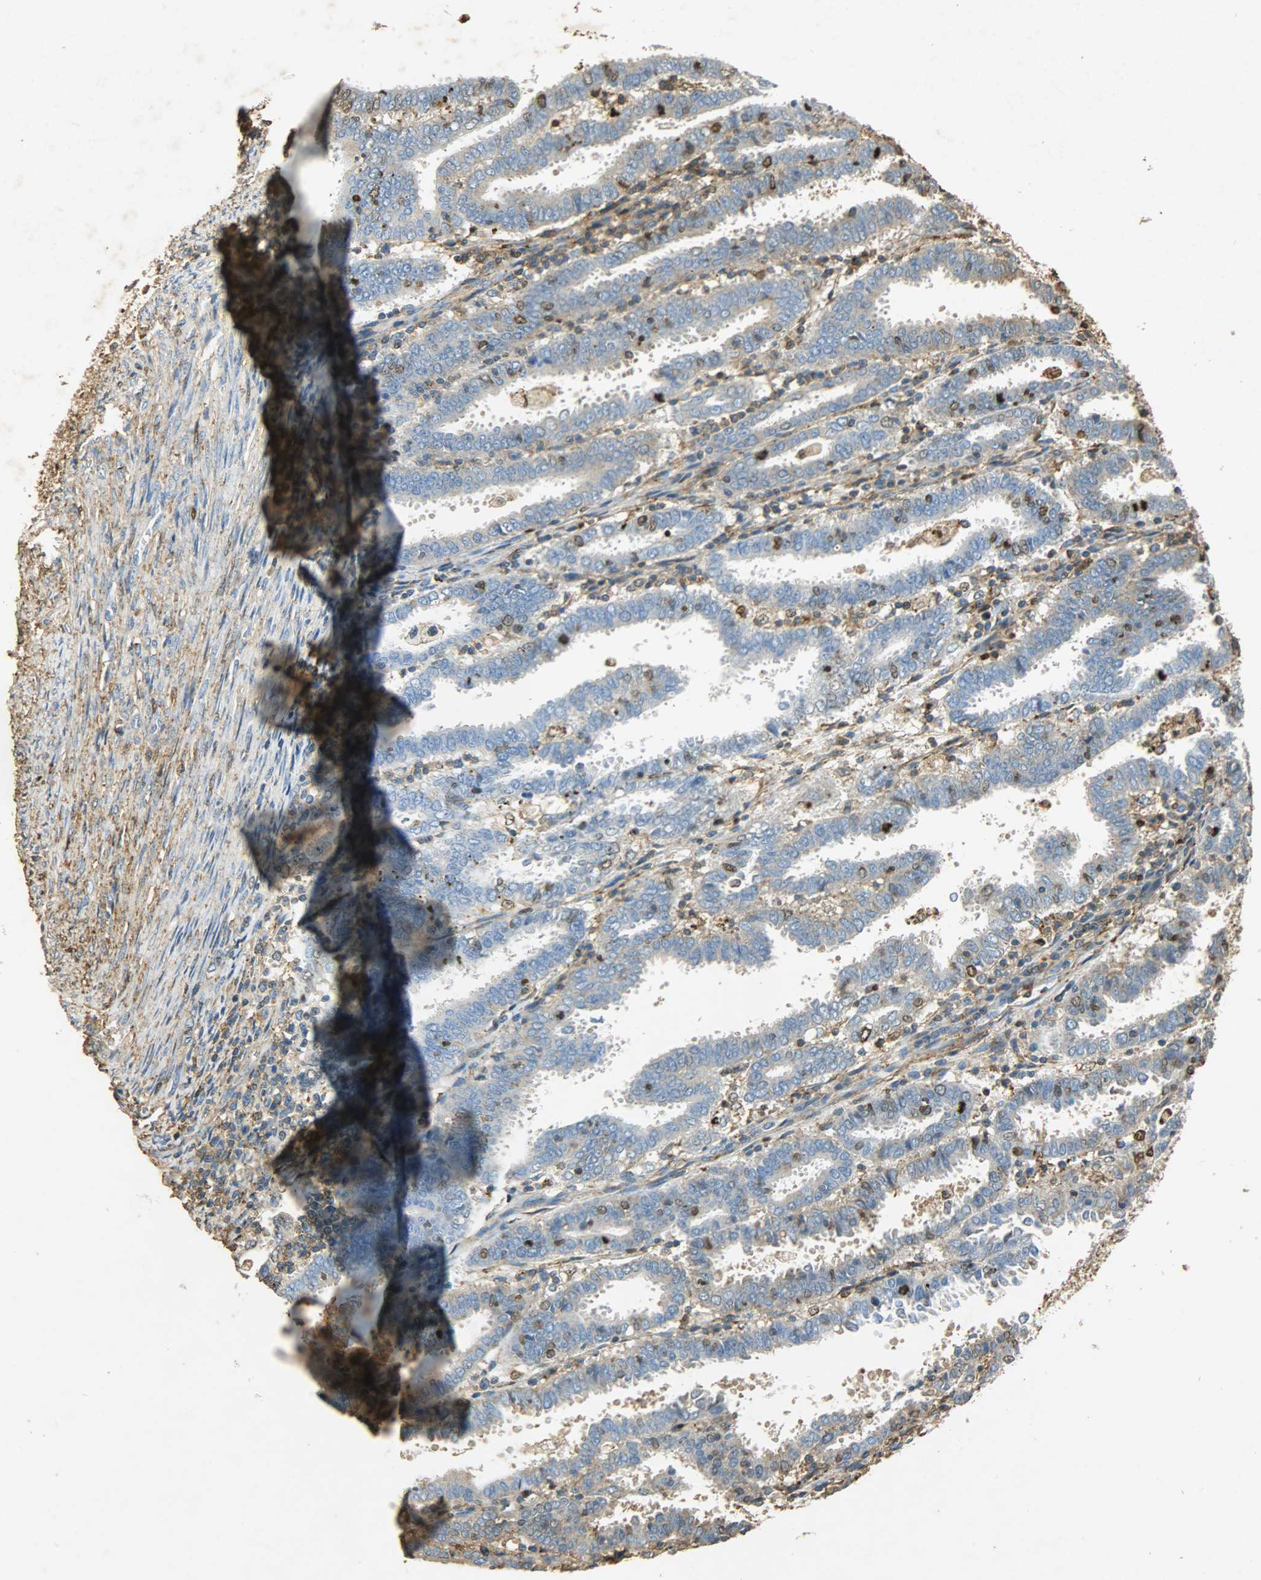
{"staining": {"intensity": "strong", "quantity": "<25%", "location": "nuclear"}, "tissue": "endometrial cancer", "cell_type": "Tumor cells", "image_type": "cancer", "snomed": [{"axis": "morphology", "description": "Adenocarcinoma, NOS"}, {"axis": "topography", "description": "Uterus"}], "caption": "Endometrial cancer stained with immunohistochemistry (IHC) reveals strong nuclear positivity in approximately <25% of tumor cells.", "gene": "ANXA6", "patient": {"sex": "female", "age": 83}}